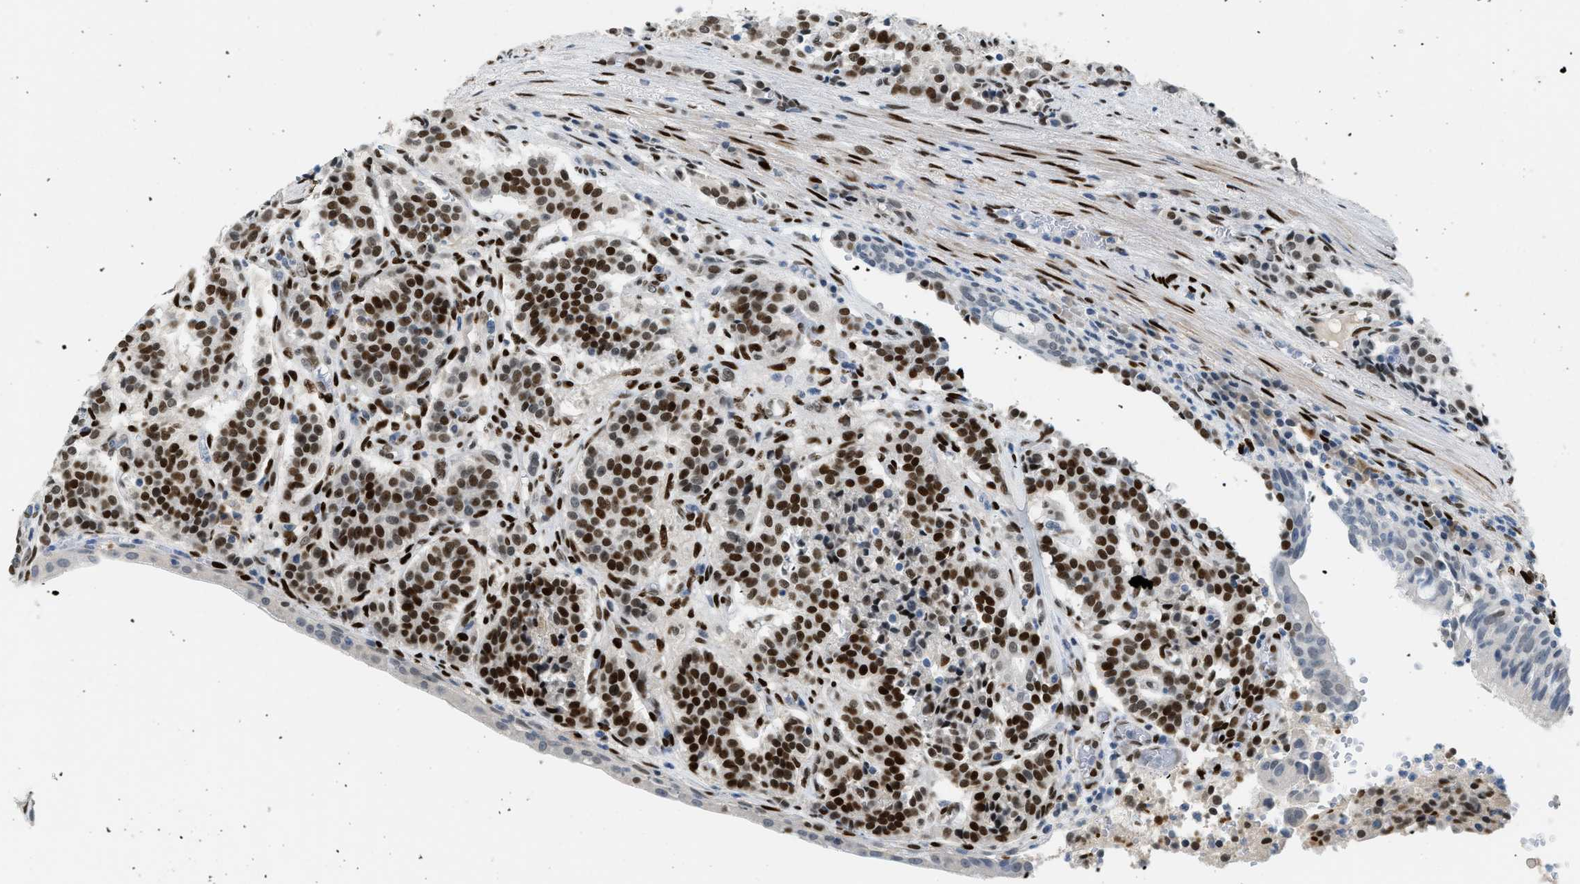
{"staining": {"intensity": "strong", "quantity": ">75%", "location": "nuclear"}, "tissue": "carcinoid", "cell_type": "Tumor cells", "image_type": "cancer", "snomed": [{"axis": "morphology", "description": "Carcinoid, malignant, NOS"}, {"axis": "topography", "description": "Lung"}], "caption": "Carcinoid stained with a brown dye demonstrates strong nuclear positive expression in about >75% of tumor cells.", "gene": "ZBTB20", "patient": {"sex": "male", "age": 30}}